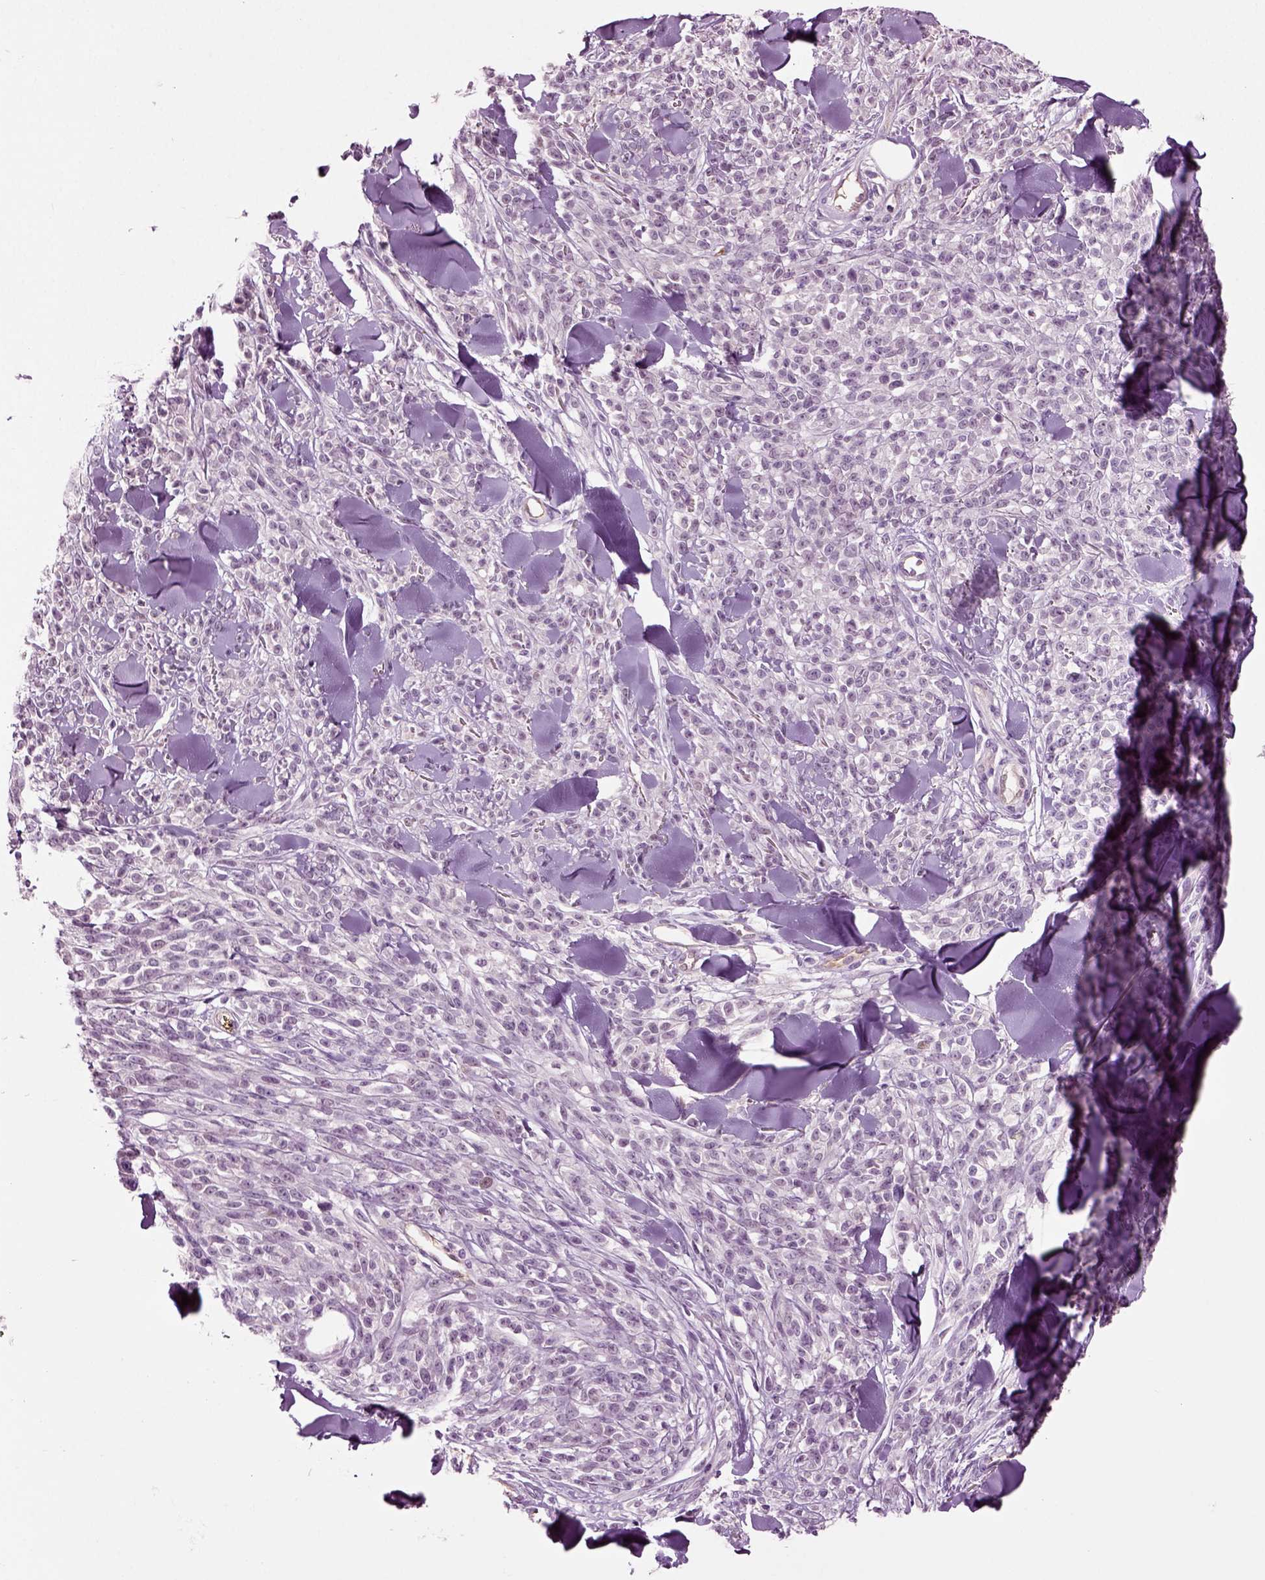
{"staining": {"intensity": "negative", "quantity": "none", "location": "none"}, "tissue": "melanoma", "cell_type": "Tumor cells", "image_type": "cancer", "snomed": [{"axis": "morphology", "description": "Malignant melanoma, NOS"}, {"axis": "topography", "description": "Skin"}, {"axis": "topography", "description": "Skin of trunk"}], "caption": "Tumor cells show no significant staining in malignant melanoma.", "gene": "COL9A2", "patient": {"sex": "male", "age": 74}}